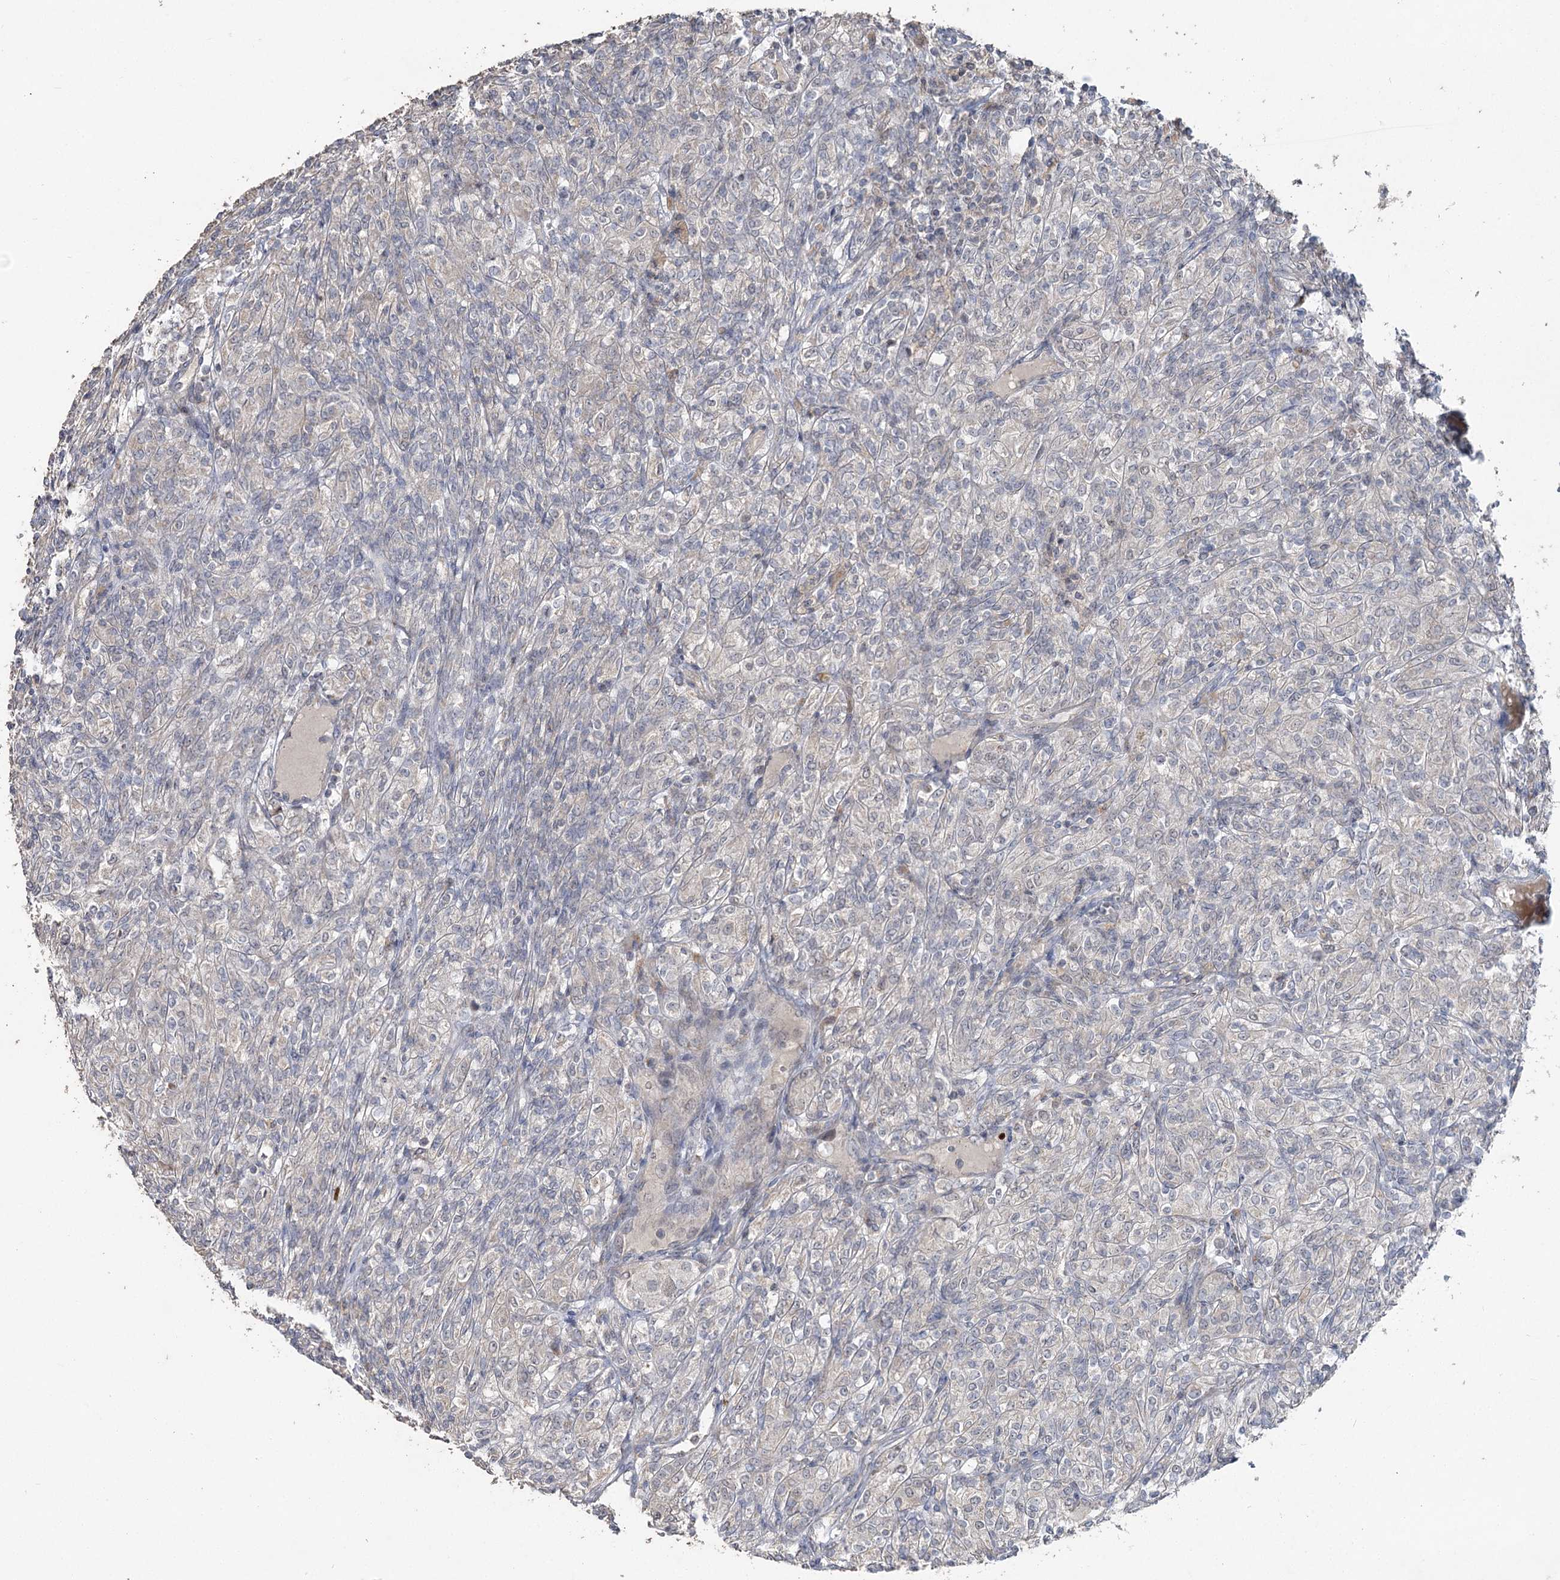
{"staining": {"intensity": "negative", "quantity": "none", "location": "none"}, "tissue": "renal cancer", "cell_type": "Tumor cells", "image_type": "cancer", "snomed": [{"axis": "morphology", "description": "Adenocarcinoma, NOS"}, {"axis": "topography", "description": "Kidney"}], "caption": "Photomicrograph shows no protein staining in tumor cells of adenocarcinoma (renal) tissue.", "gene": "RUFY4", "patient": {"sex": "male", "age": 77}}